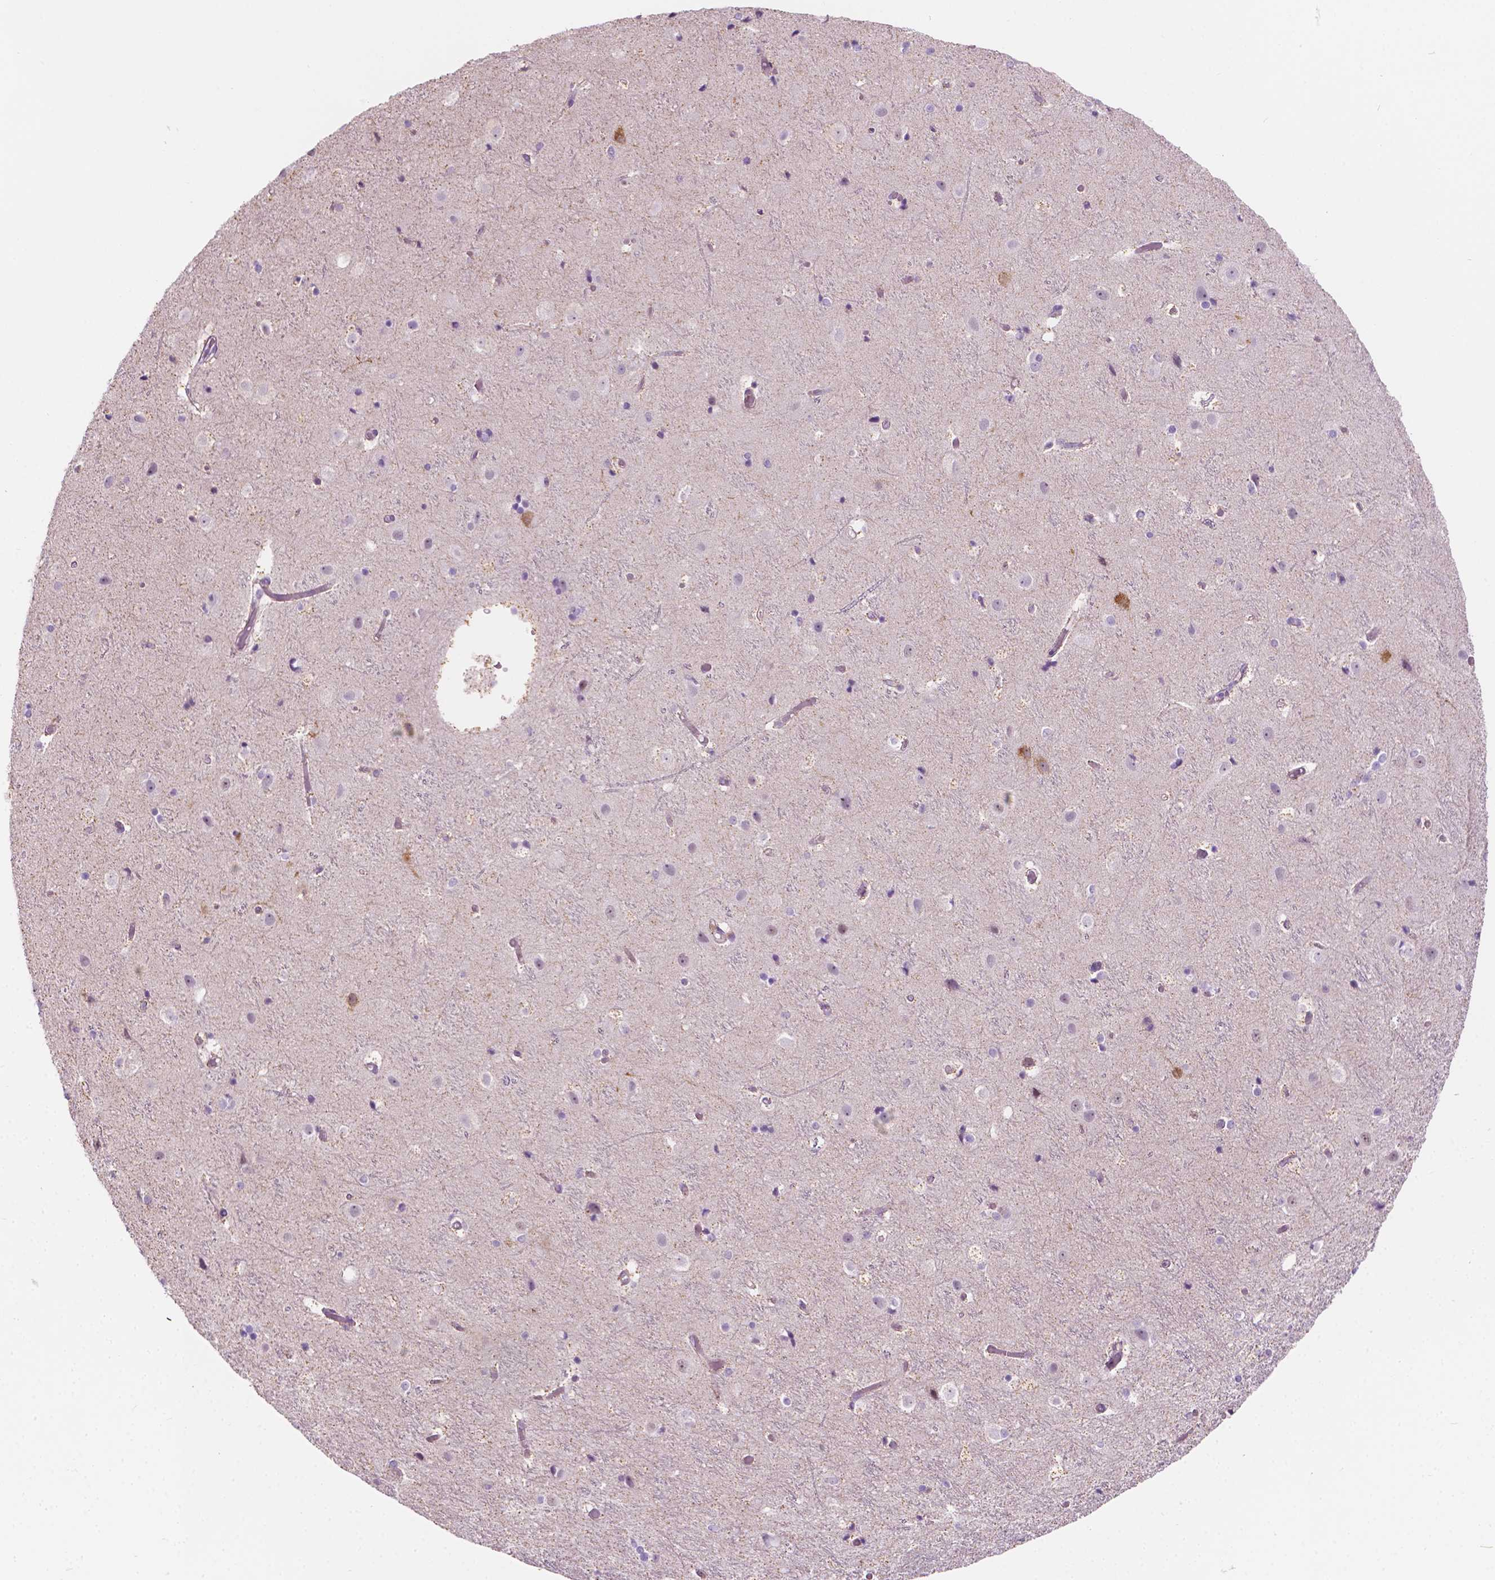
{"staining": {"intensity": "negative", "quantity": "none", "location": "none"}, "tissue": "cerebral cortex", "cell_type": "Endothelial cells", "image_type": "normal", "snomed": [{"axis": "morphology", "description": "Normal tissue, NOS"}, {"axis": "topography", "description": "Cerebral cortex"}], "caption": "Immunohistochemistry of unremarkable cerebral cortex demonstrates no positivity in endothelial cells. (DAB immunohistochemistry visualized using brightfield microscopy, high magnification).", "gene": "NOS1AP", "patient": {"sex": "female", "age": 52}}